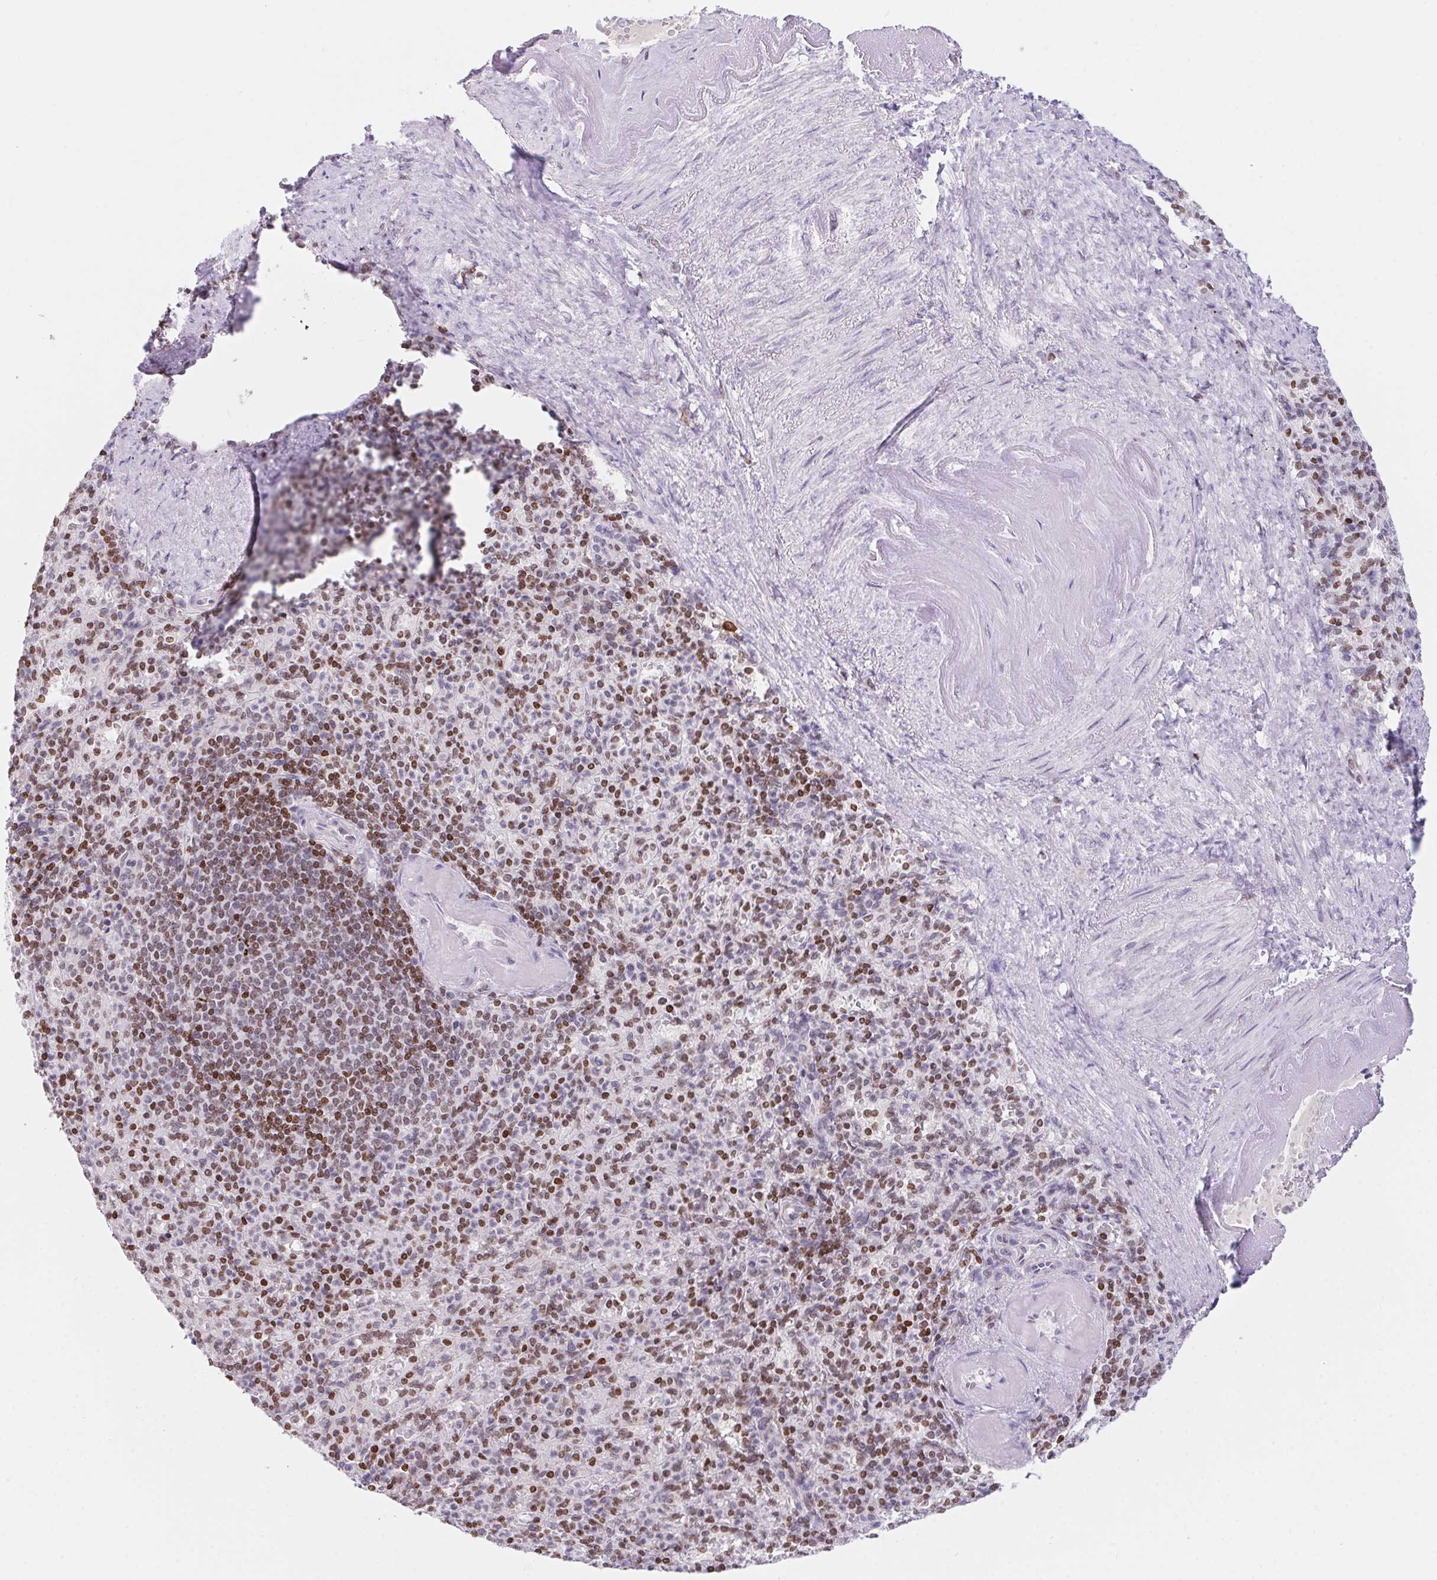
{"staining": {"intensity": "moderate", "quantity": "25%-75%", "location": "nuclear"}, "tissue": "spleen", "cell_type": "Cells in red pulp", "image_type": "normal", "snomed": [{"axis": "morphology", "description": "Normal tissue, NOS"}, {"axis": "topography", "description": "Spleen"}], "caption": "Spleen stained with DAB IHC exhibits medium levels of moderate nuclear positivity in about 25%-75% of cells in red pulp. The staining was performed using DAB to visualize the protein expression in brown, while the nuclei were stained in blue with hematoxylin (Magnification: 20x).", "gene": "POLD3", "patient": {"sex": "female", "age": 74}}